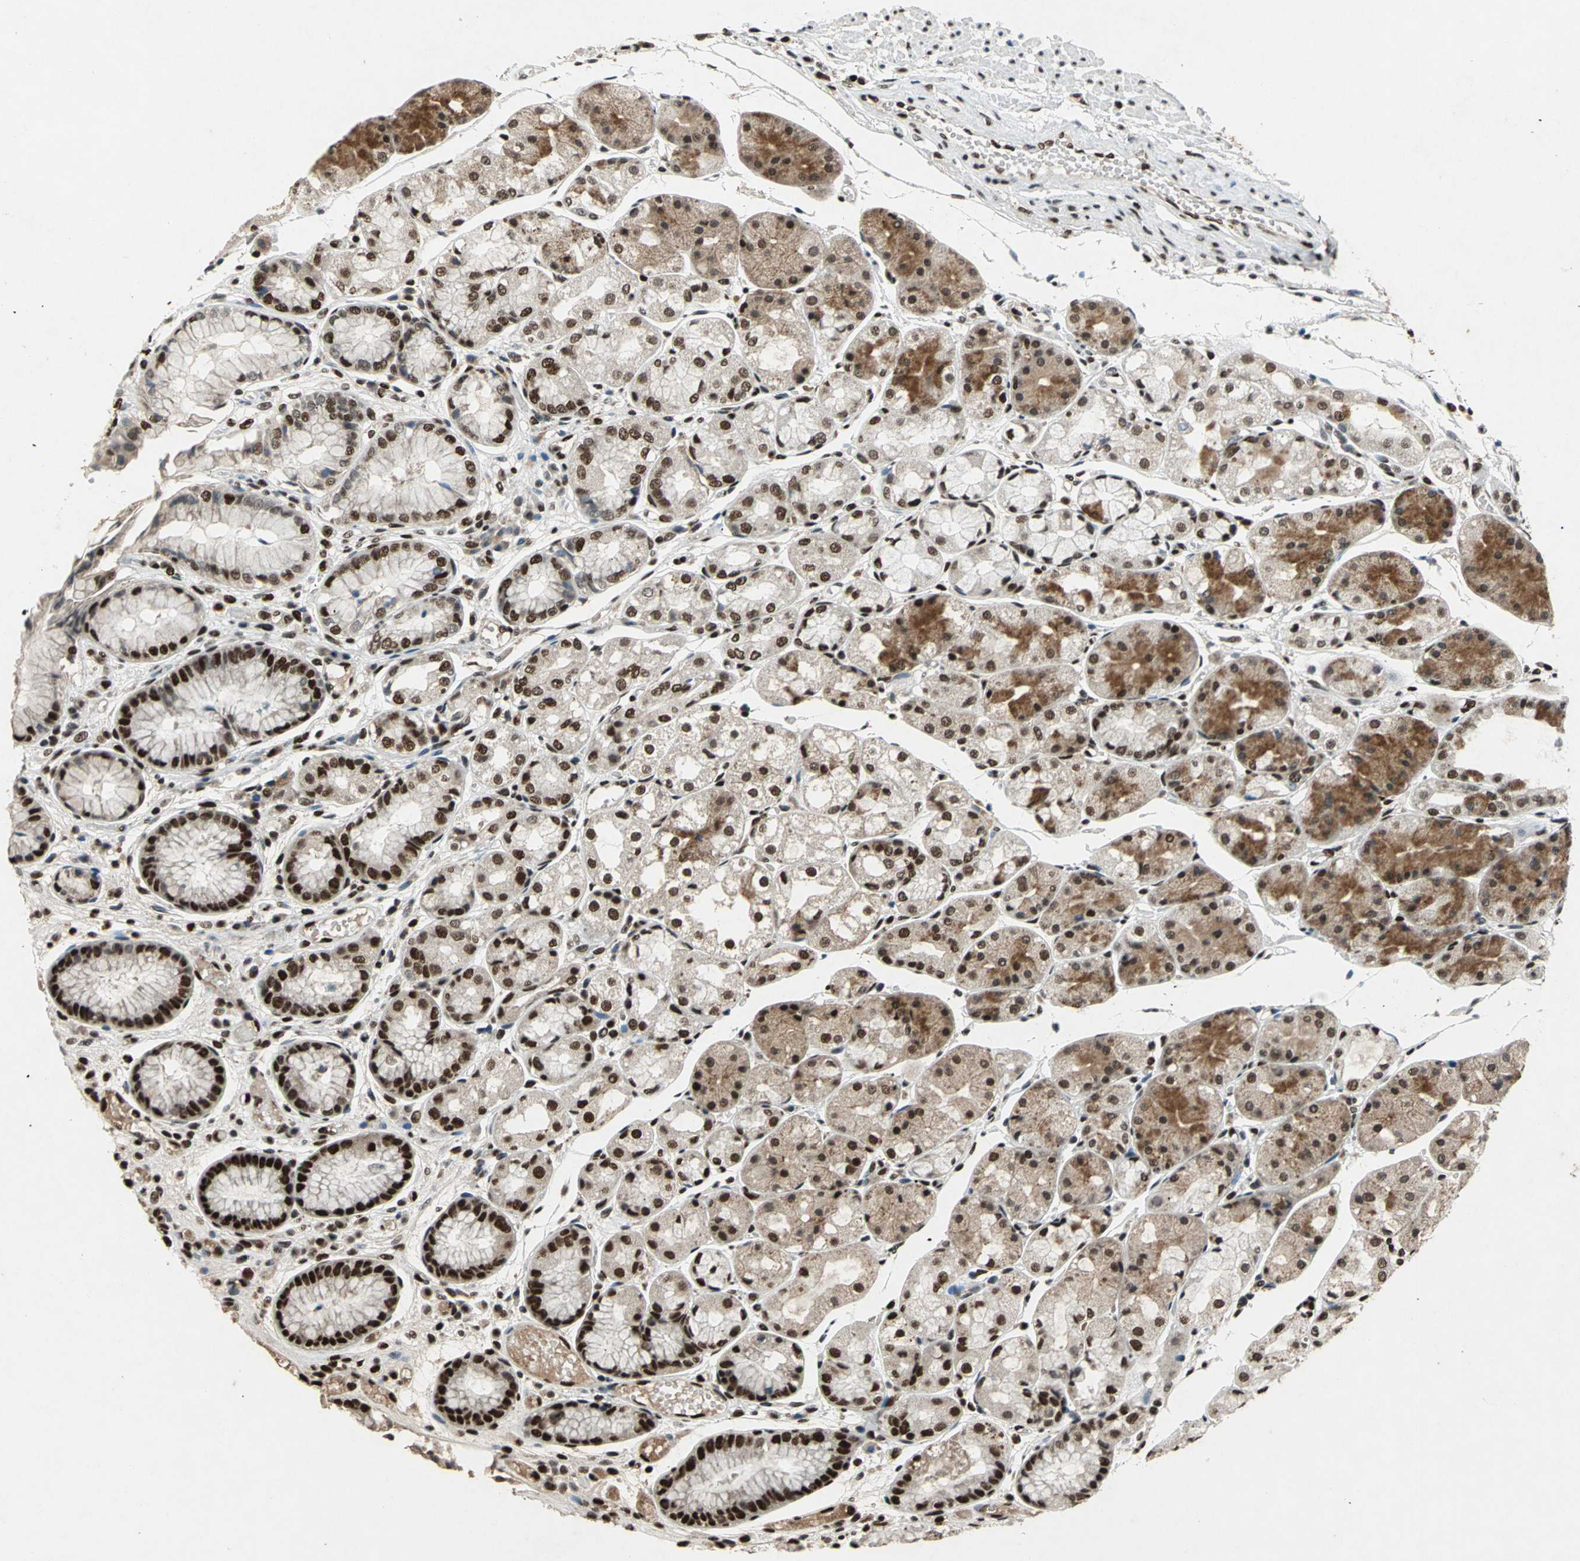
{"staining": {"intensity": "strong", "quantity": ">75%", "location": "cytoplasmic/membranous,nuclear"}, "tissue": "stomach", "cell_type": "Glandular cells", "image_type": "normal", "snomed": [{"axis": "morphology", "description": "Normal tissue, NOS"}, {"axis": "topography", "description": "Stomach, upper"}], "caption": "Stomach stained with IHC exhibits strong cytoplasmic/membranous,nuclear staining in about >75% of glandular cells.", "gene": "MTA2", "patient": {"sex": "male", "age": 72}}